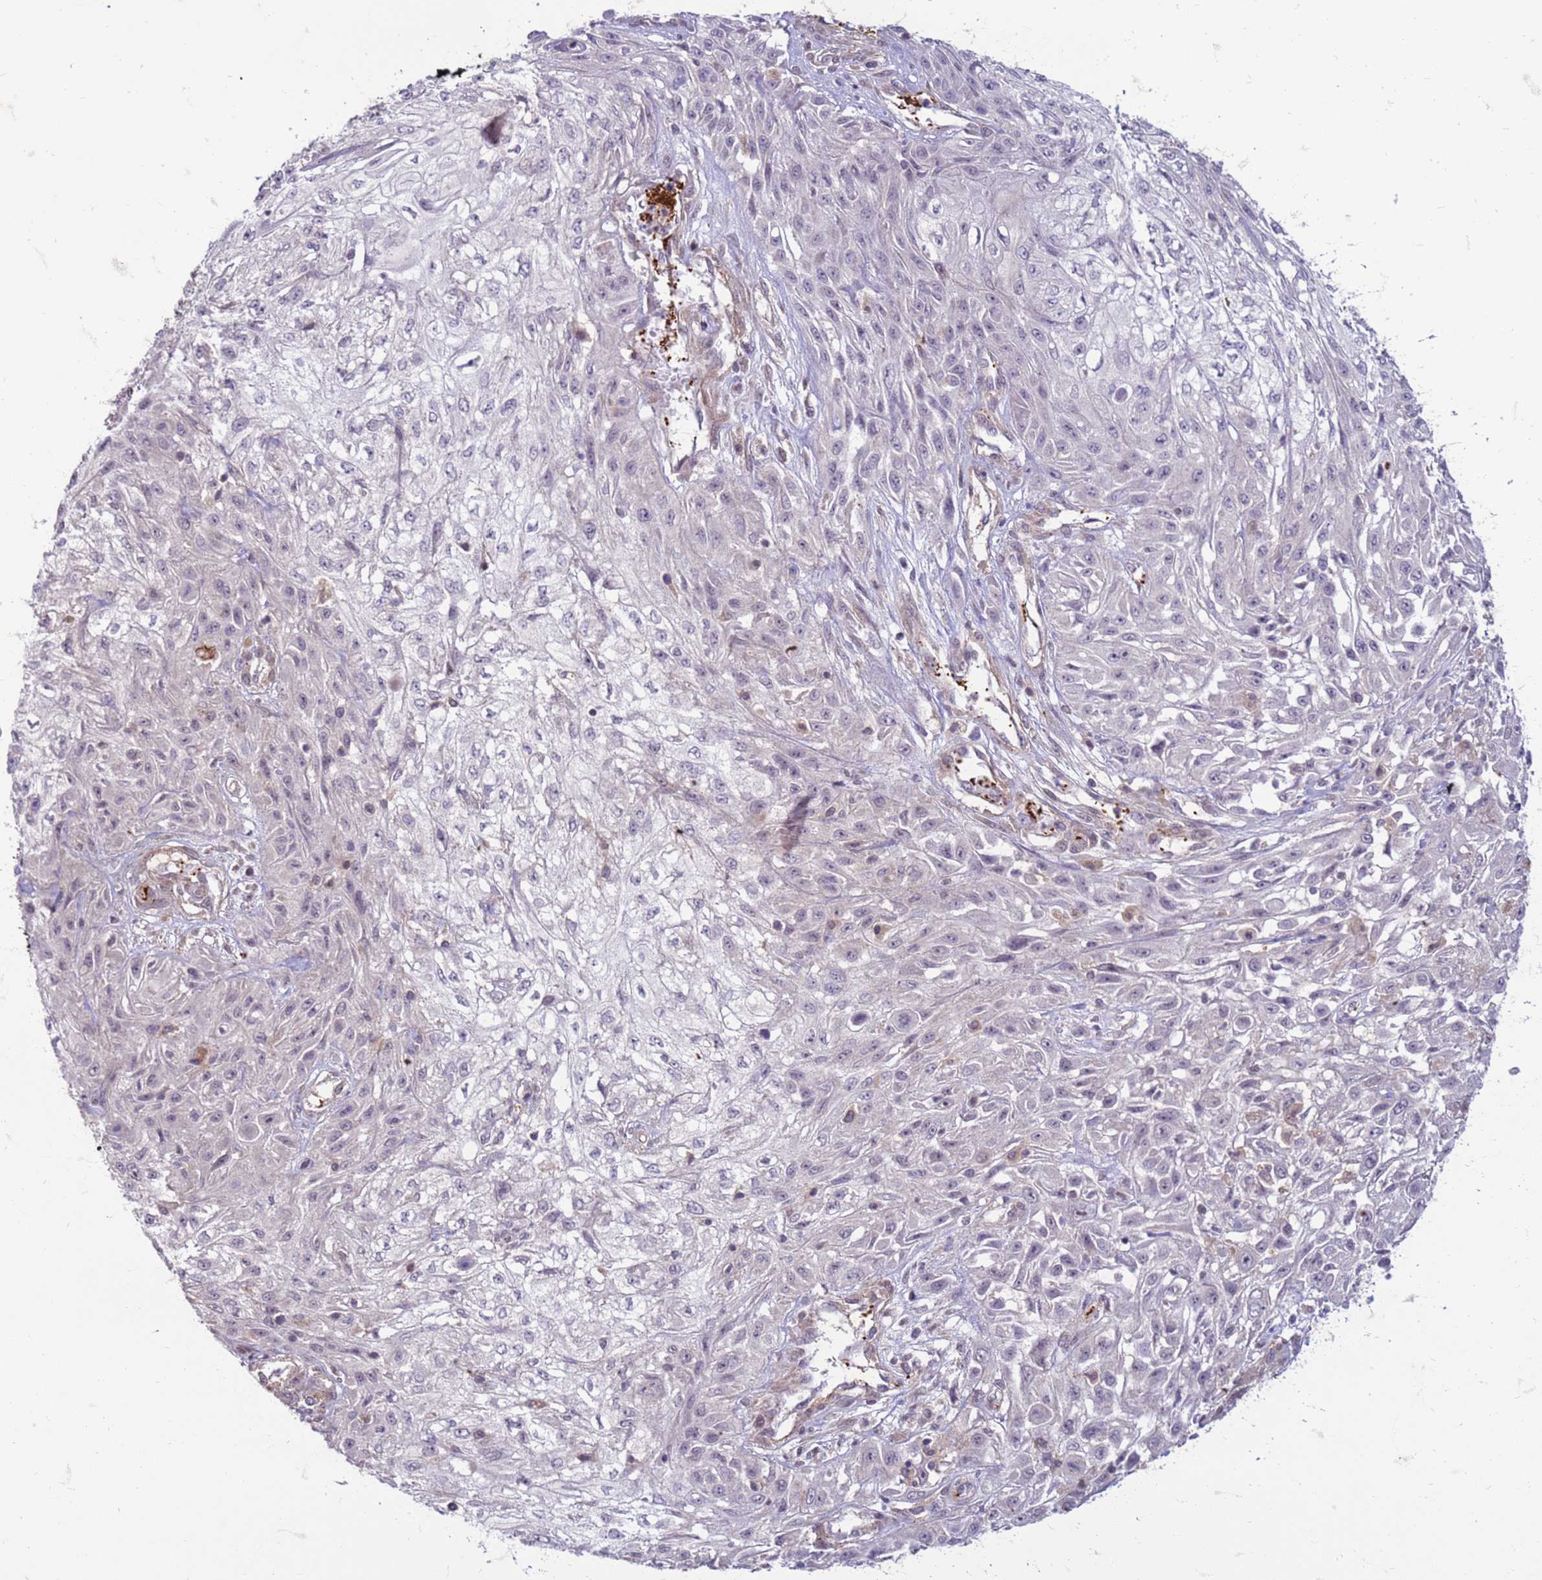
{"staining": {"intensity": "negative", "quantity": "none", "location": "none"}, "tissue": "skin cancer", "cell_type": "Tumor cells", "image_type": "cancer", "snomed": [{"axis": "morphology", "description": "Squamous cell carcinoma, NOS"}, {"axis": "morphology", "description": "Squamous cell carcinoma, metastatic, NOS"}, {"axis": "topography", "description": "Skin"}, {"axis": "topography", "description": "Lymph node"}], "caption": "A histopathology image of skin metastatic squamous cell carcinoma stained for a protein shows no brown staining in tumor cells.", "gene": "SLC15A3", "patient": {"sex": "male", "age": 75}}